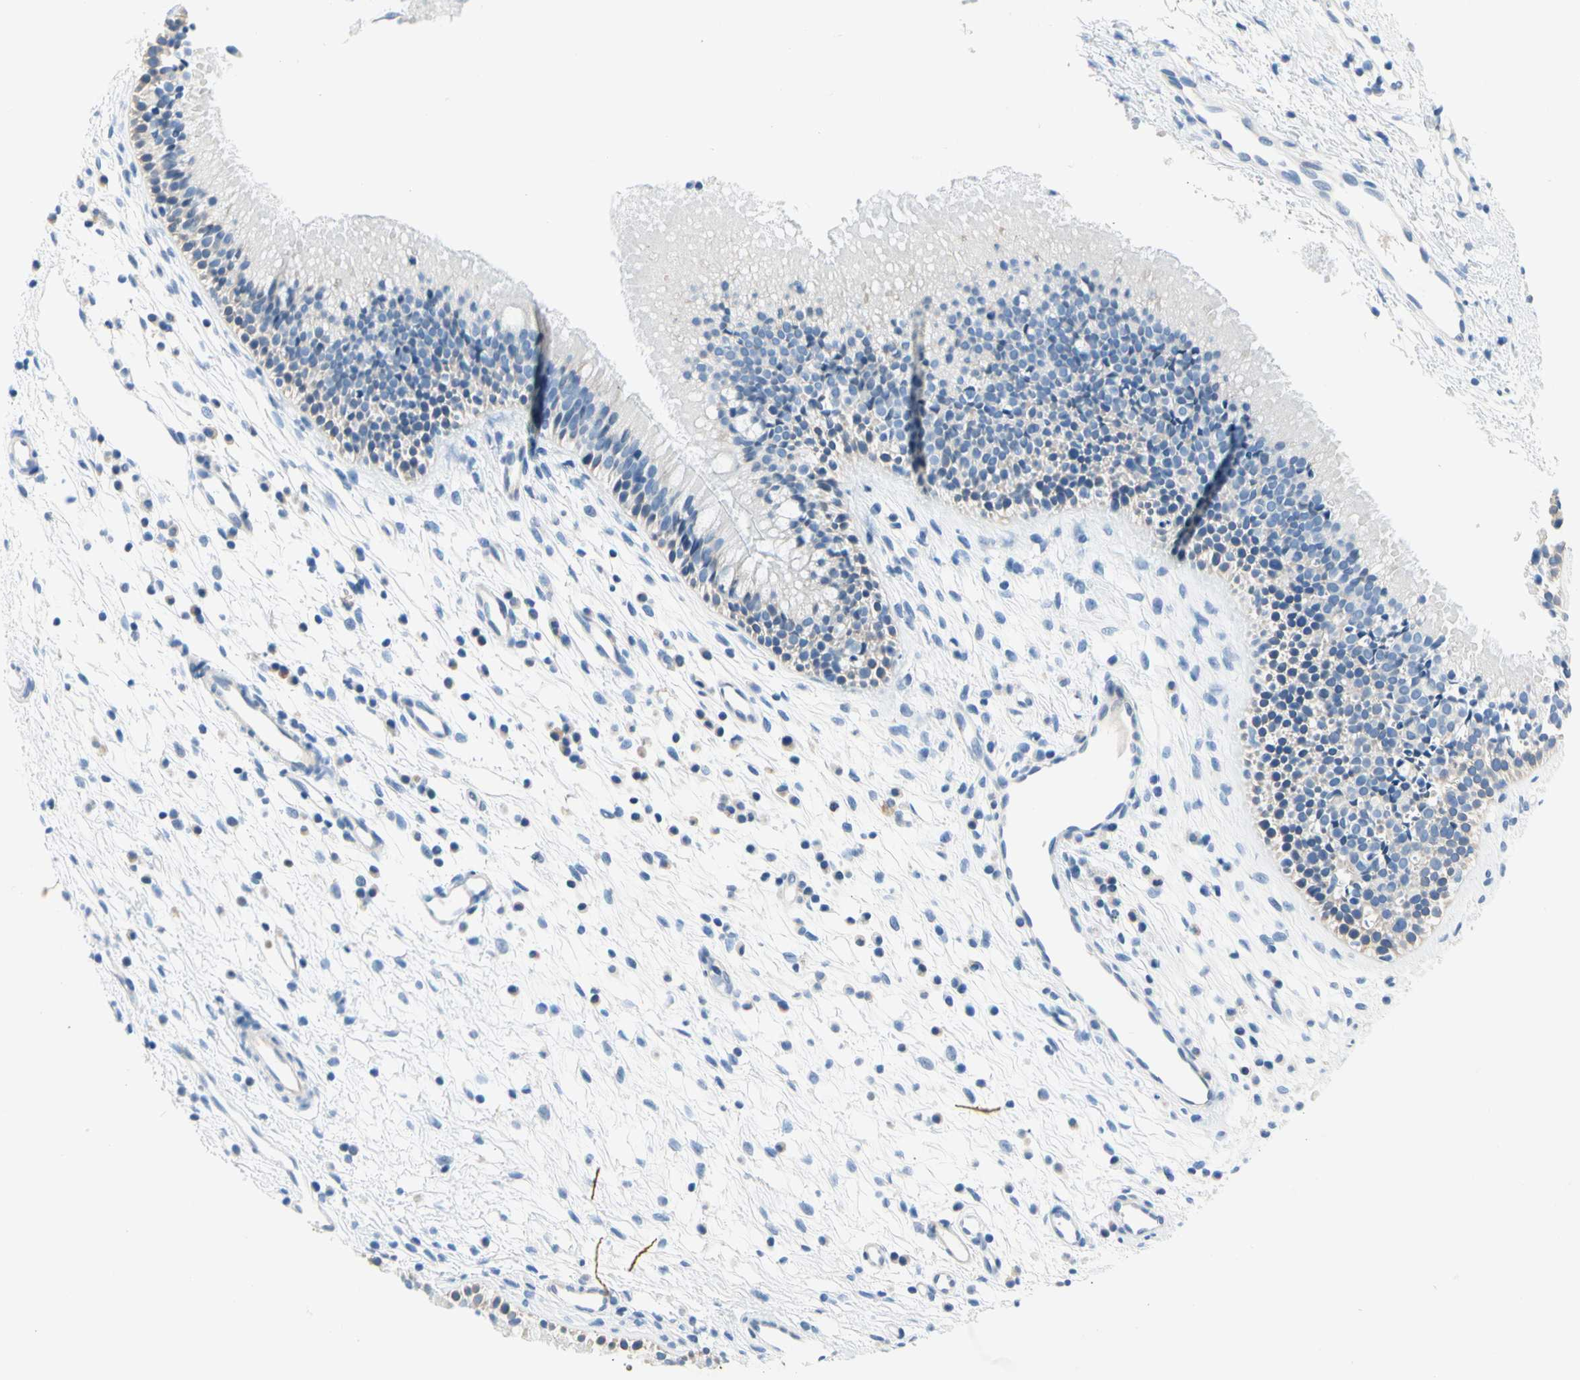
{"staining": {"intensity": "negative", "quantity": "none", "location": "none"}, "tissue": "nasopharynx", "cell_type": "Respiratory epithelial cells", "image_type": "normal", "snomed": [{"axis": "morphology", "description": "Normal tissue, NOS"}, {"axis": "topography", "description": "Nasopharynx"}], "caption": "A micrograph of nasopharynx stained for a protein demonstrates no brown staining in respiratory epithelial cells. (Brightfield microscopy of DAB (3,3'-diaminobenzidine) IHC at high magnification).", "gene": "STXBP1", "patient": {"sex": "male", "age": 21}}